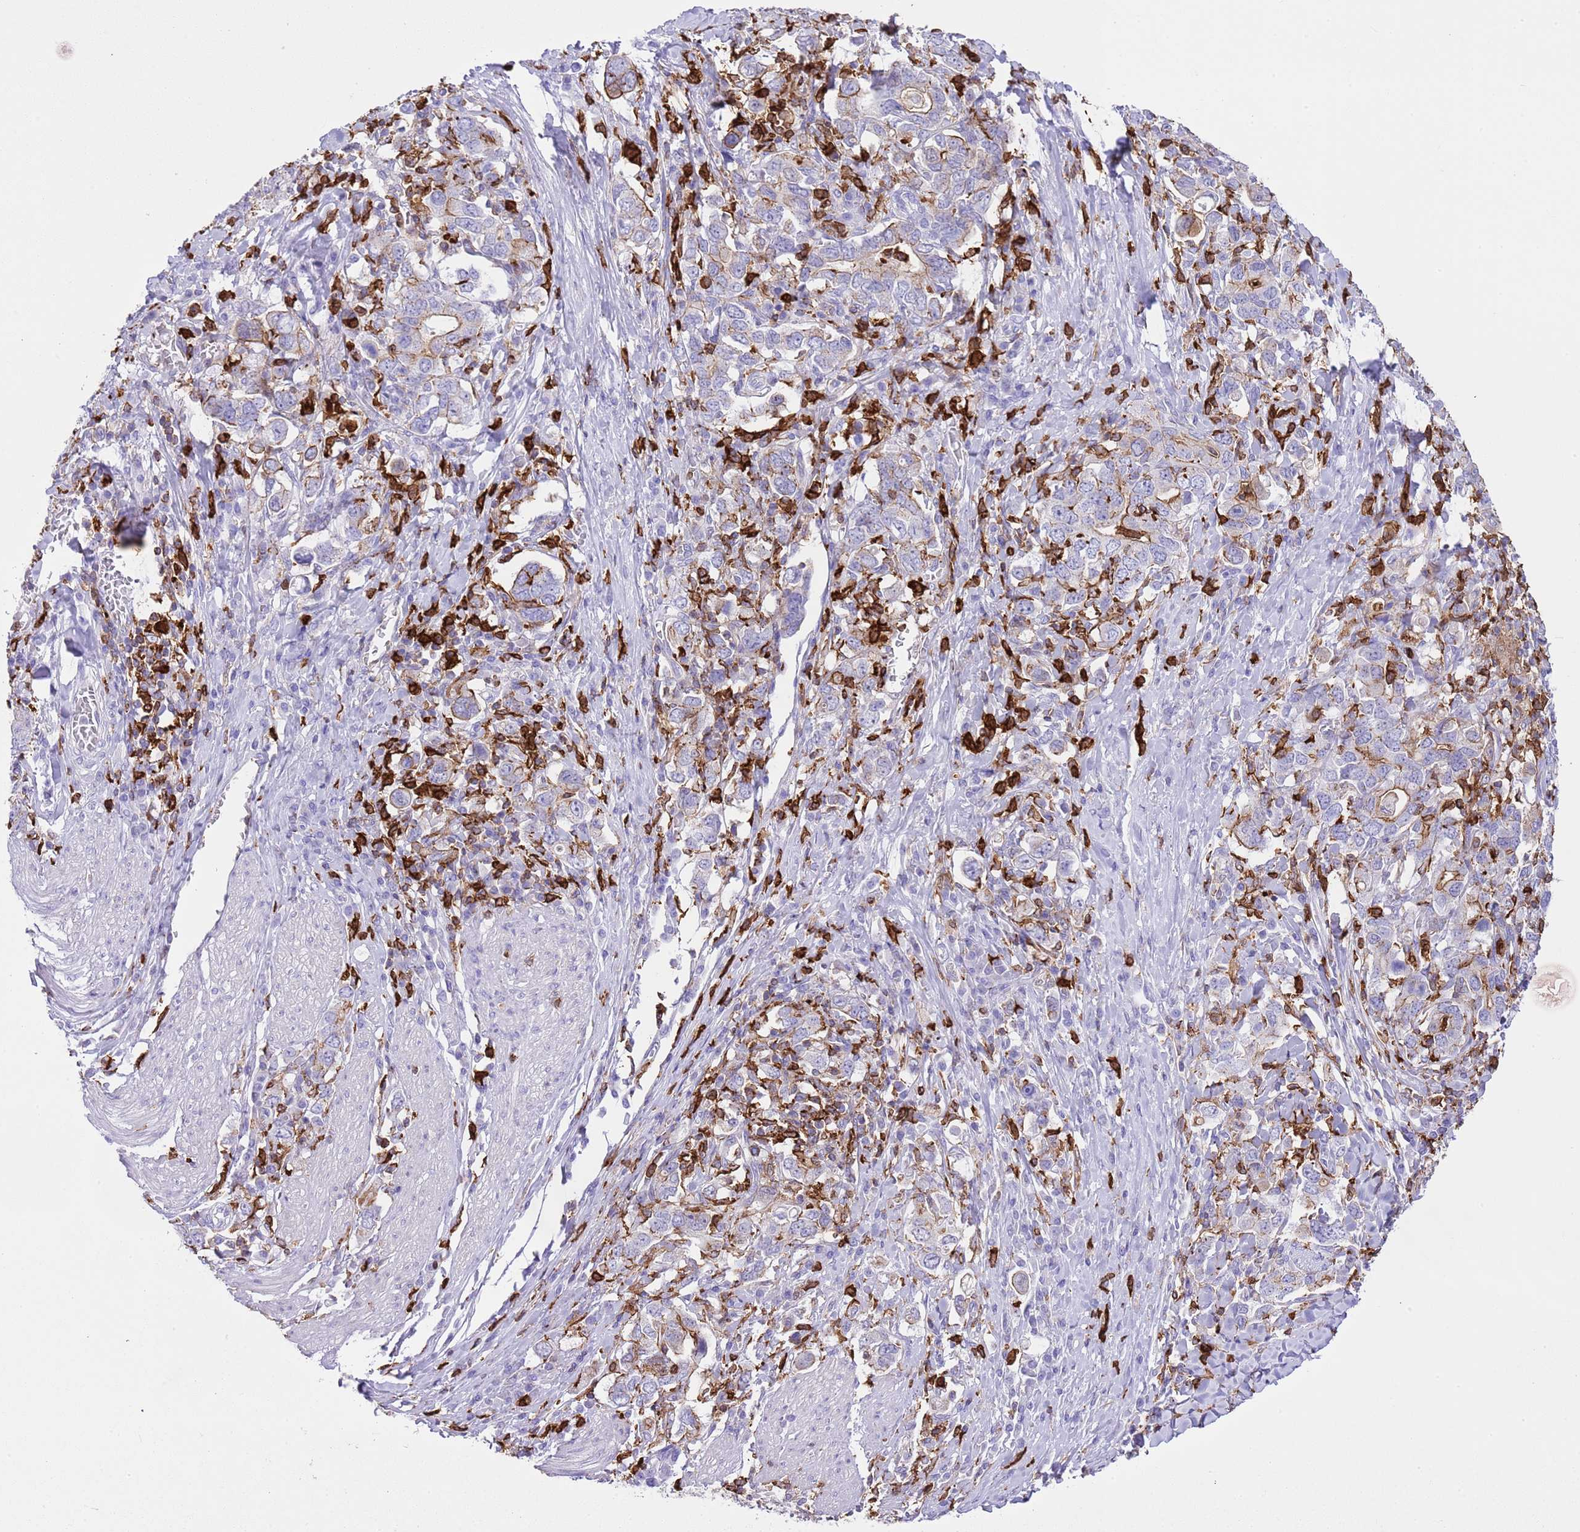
{"staining": {"intensity": "negative", "quantity": "none", "location": "none"}, "tissue": "stomach cancer", "cell_type": "Tumor cells", "image_type": "cancer", "snomed": [{"axis": "morphology", "description": "Adenocarcinoma, NOS"}, {"axis": "topography", "description": "Stomach, upper"}, {"axis": "topography", "description": "Stomach"}], "caption": "Tumor cells show no significant protein staining in adenocarcinoma (stomach).", "gene": "EFHD2", "patient": {"sex": "male", "age": 62}}